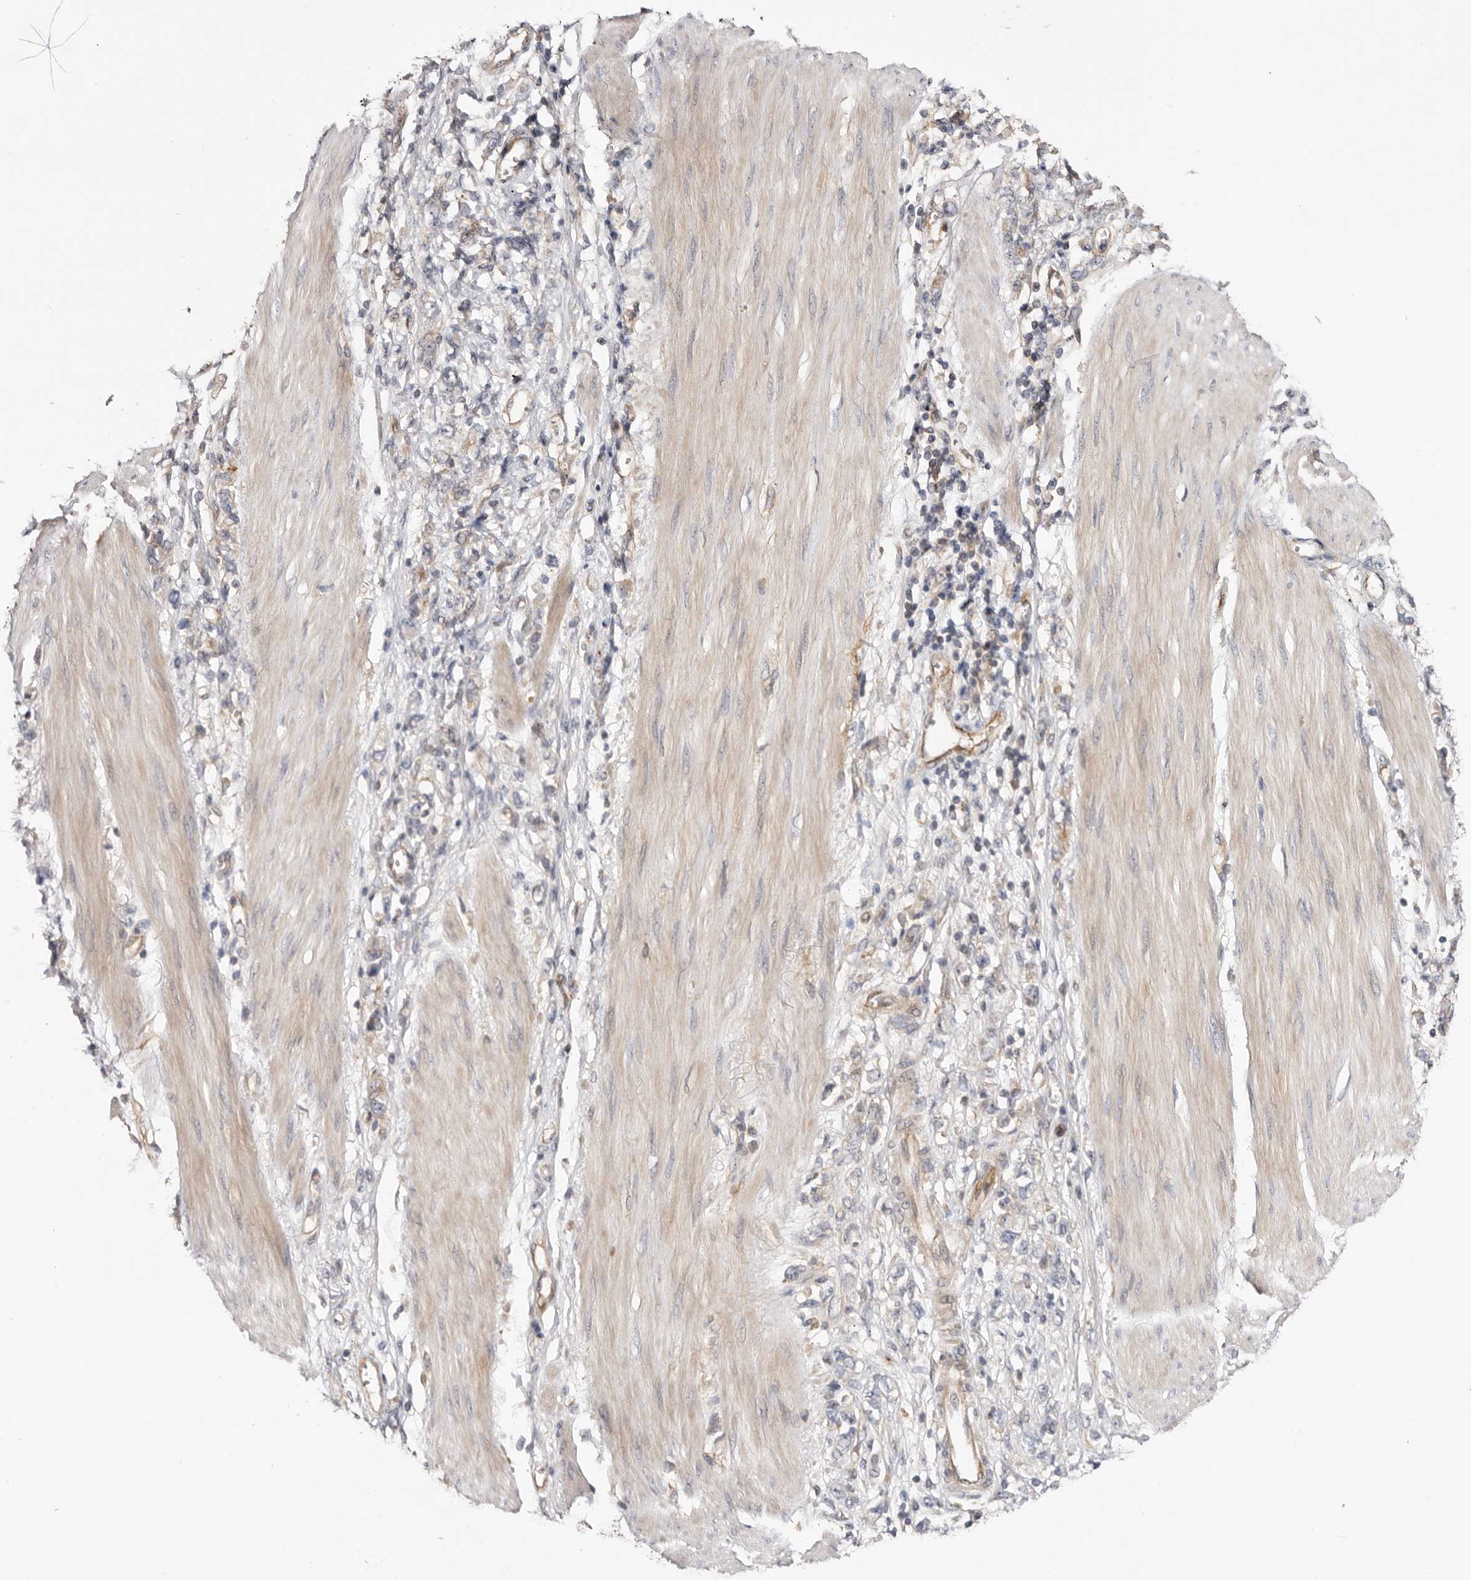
{"staining": {"intensity": "weak", "quantity": "<25%", "location": "cytoplasmic/membranous"}, "tissue": "stomach cancer", "cell_type": "Tumor cells", "image_type": "cancer", "snomed": [{"axis": "morphology", "description": "Adenocarcinoma, NOS"}, {"axis": "topography", "description": "Stomach"}], "caption": "The IHC photomicrograph has no significant staining in tumor cells of stomach cancer (adenocarcinoma) tissue.", "gene": "PANK4", "patient": {"sex": "female", "age": 76}}